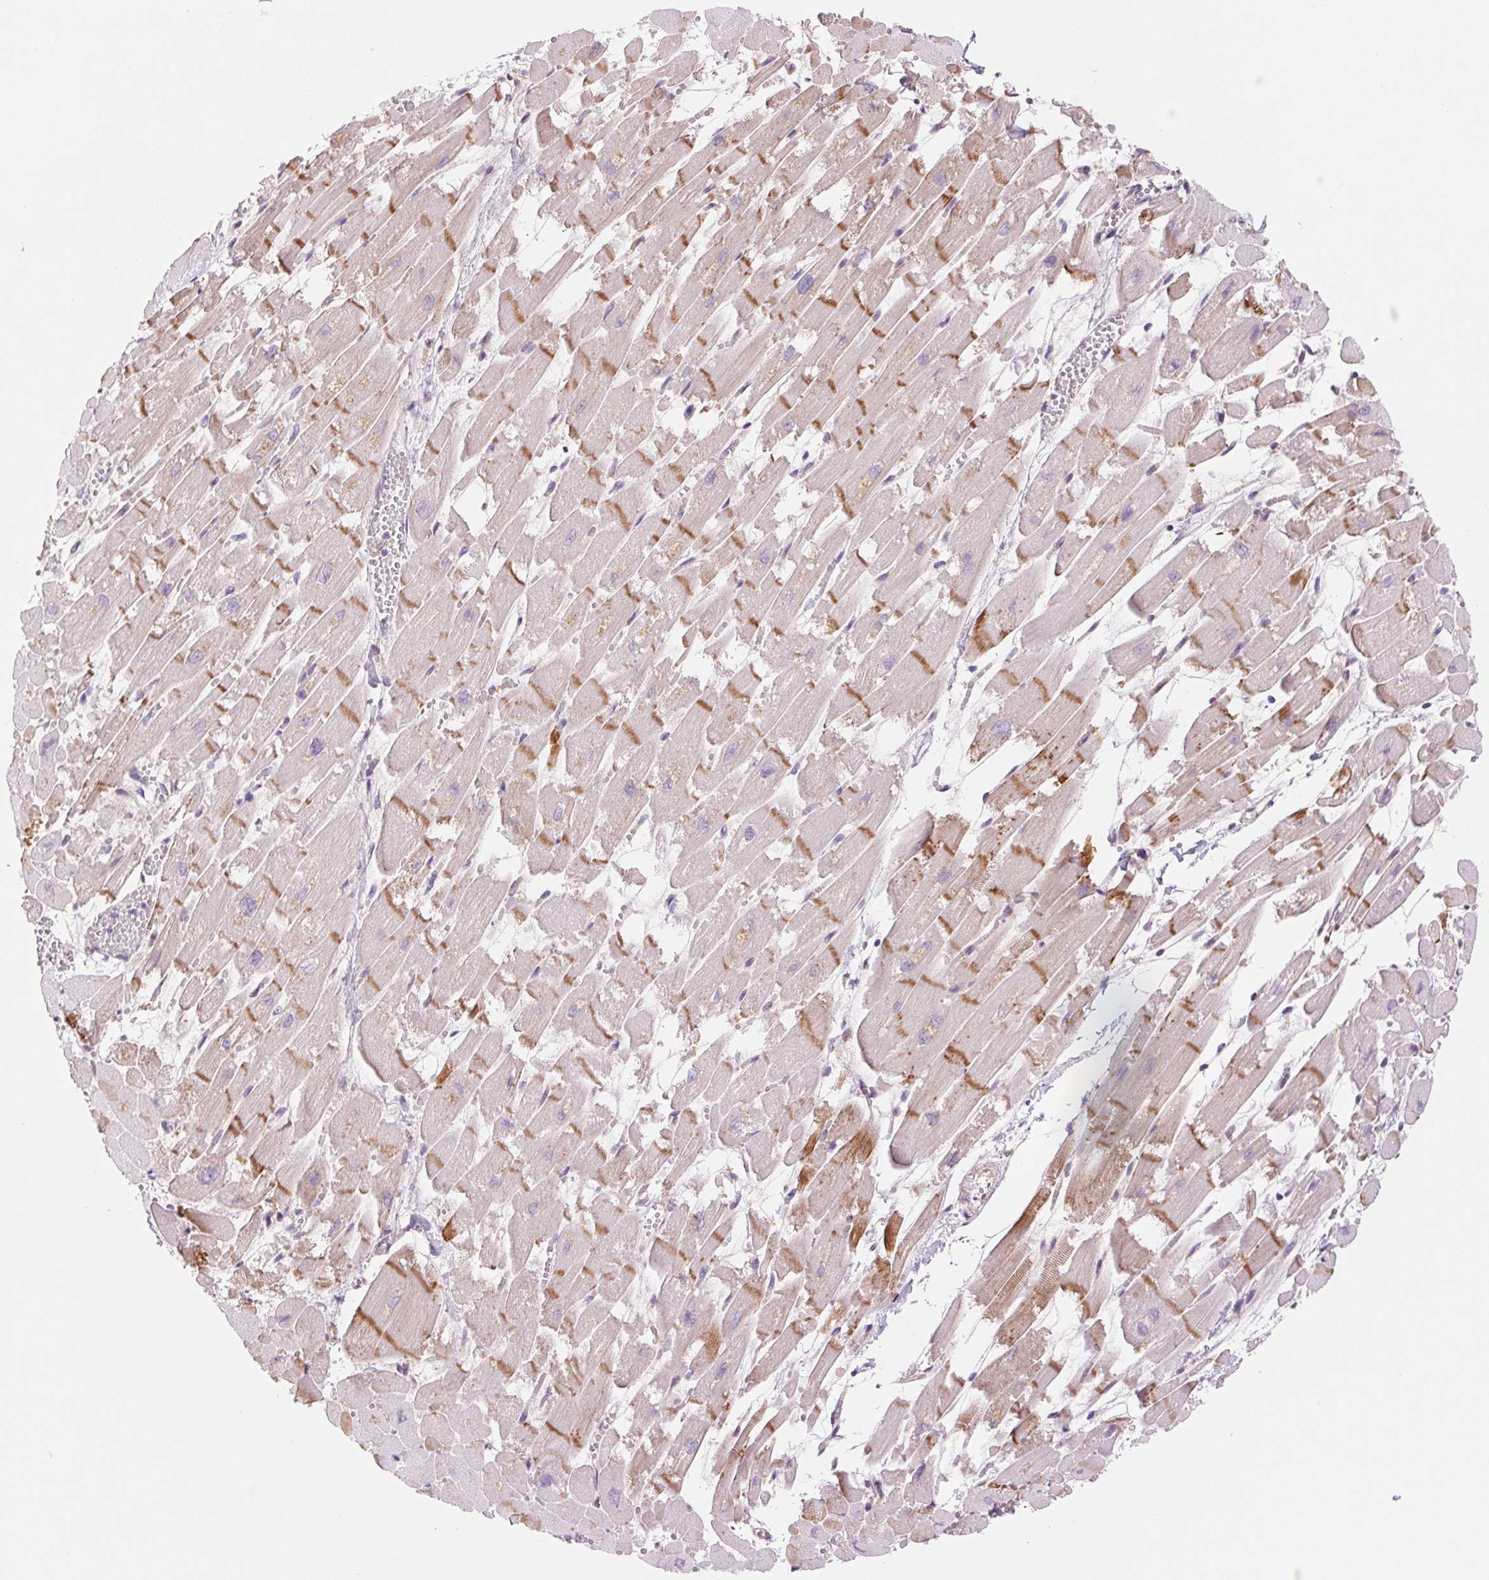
{"staining": {"intensity": "moderate", "quantity": "25%-75%", "location": "cytoplasmic/membranous"}, "tissue": "heart muscle", "cell_type": "Cardiomyocytes", "image_type": "normal", "snomed": [{"axis": "morphology", "description": "Normal tissue, NOS"}, {"axis": "topography", "description": "Heart"}], "caption": "High-magnification brightfield microscopy of benign heart muscle stained with DAB (3,3'-diaminobenzidine) (brown) and counterstained with hematoxylin (blue). cardiomyocytes exhibit moderate cytoplasmic/membranous positivity is appreciated in about25%-75% of cells.", "gene": "KLHL20", "patient": {"sex": "female", "age": 52}}